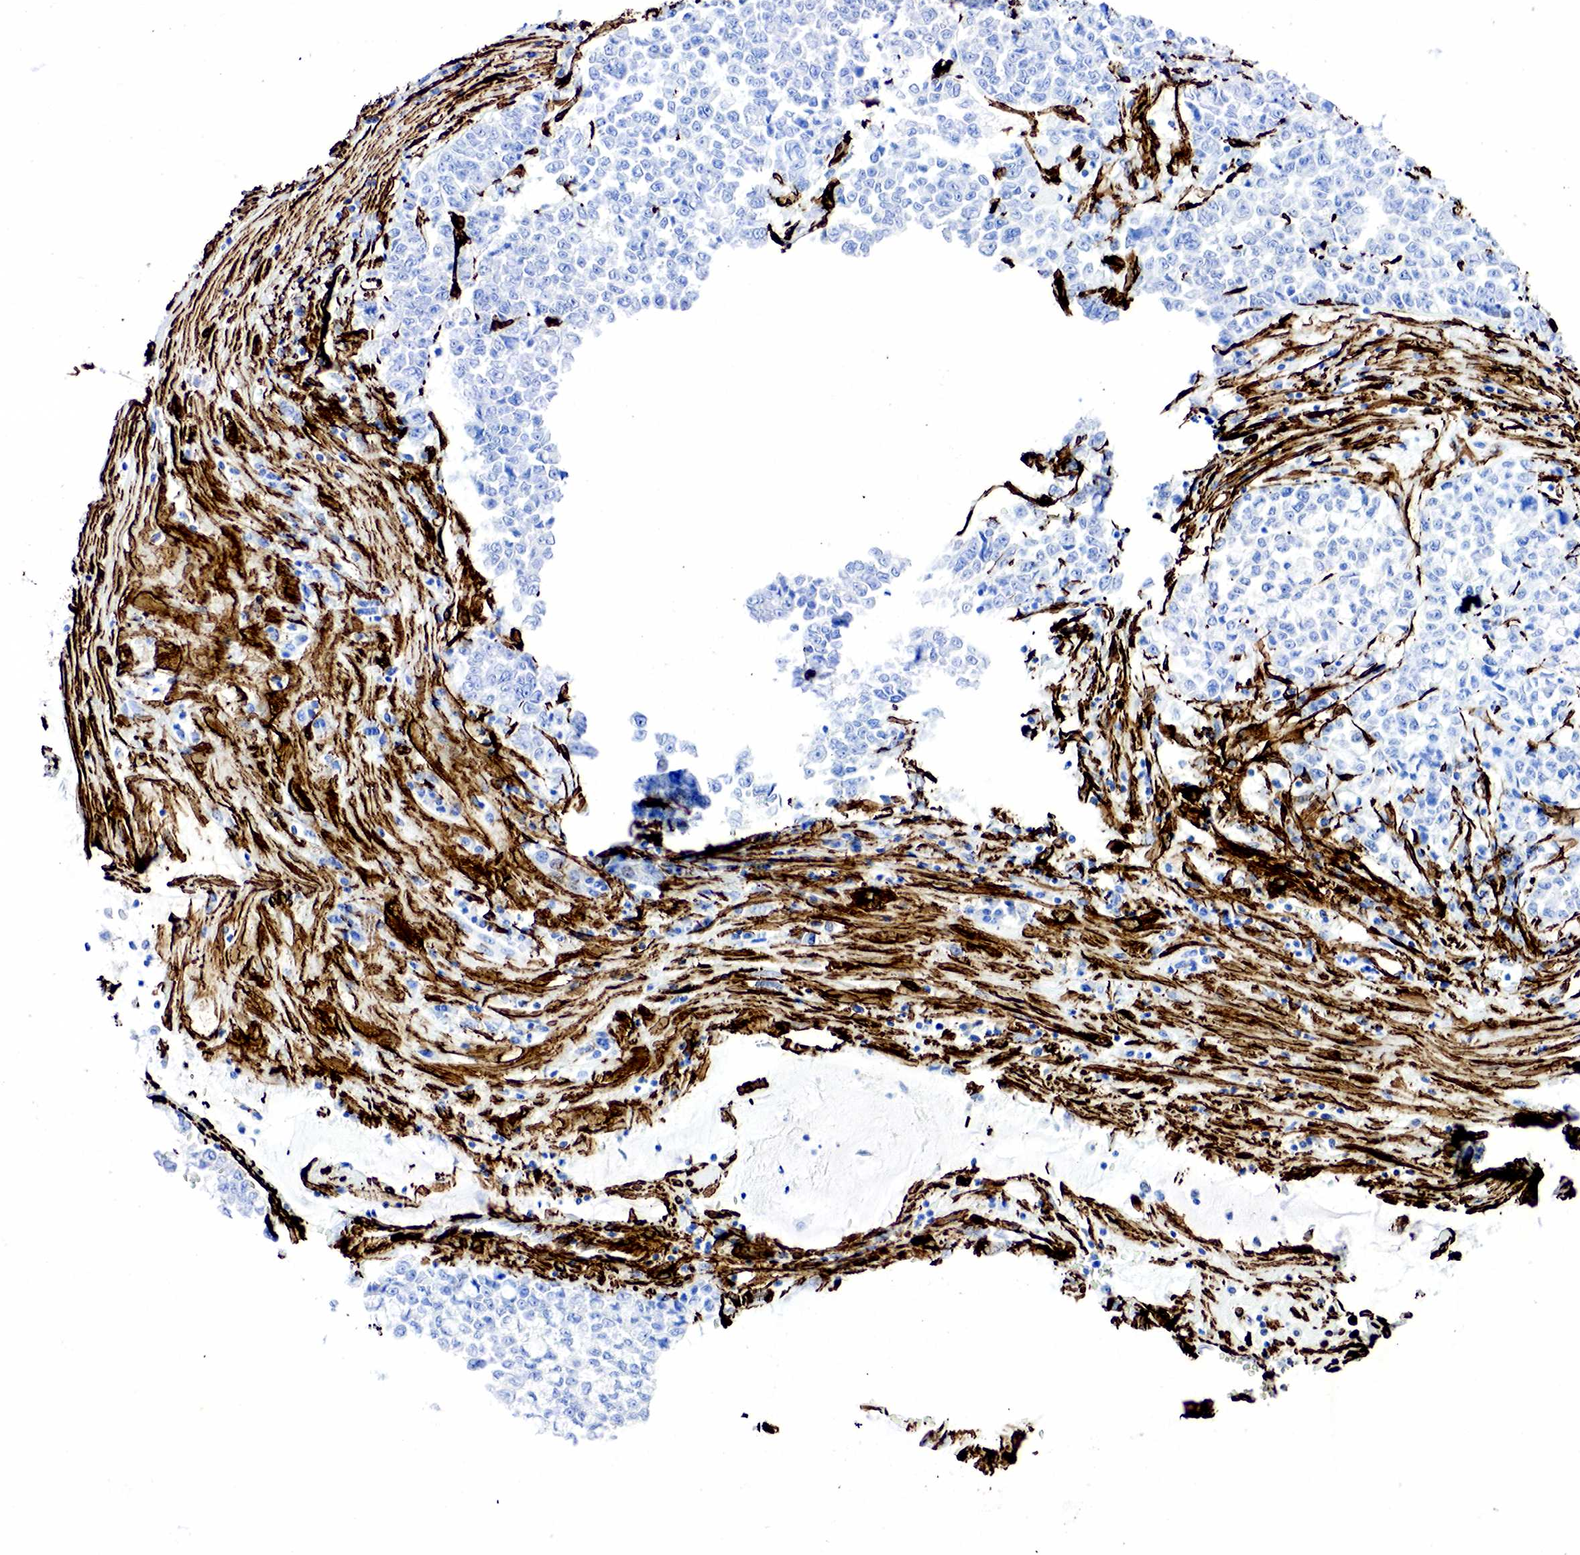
{"staining": {"intensity": "negative", "quantity": "none", "location": "none"}, "tissue": "liver cancer", "cell_type": "Tumor cells", "image_type": "cancer", "snomed": [{"axis": "morphology", "description": "Carcinoma, metastatic, NOS"}, {"axis": "topography", "description": "Liver"}], "caption": "The histopathology image displays no staining of tumor cells in liver metastatic carcinoma.", "gene": "ACTA2", "patient": {"sex": "female", "age": 58}}